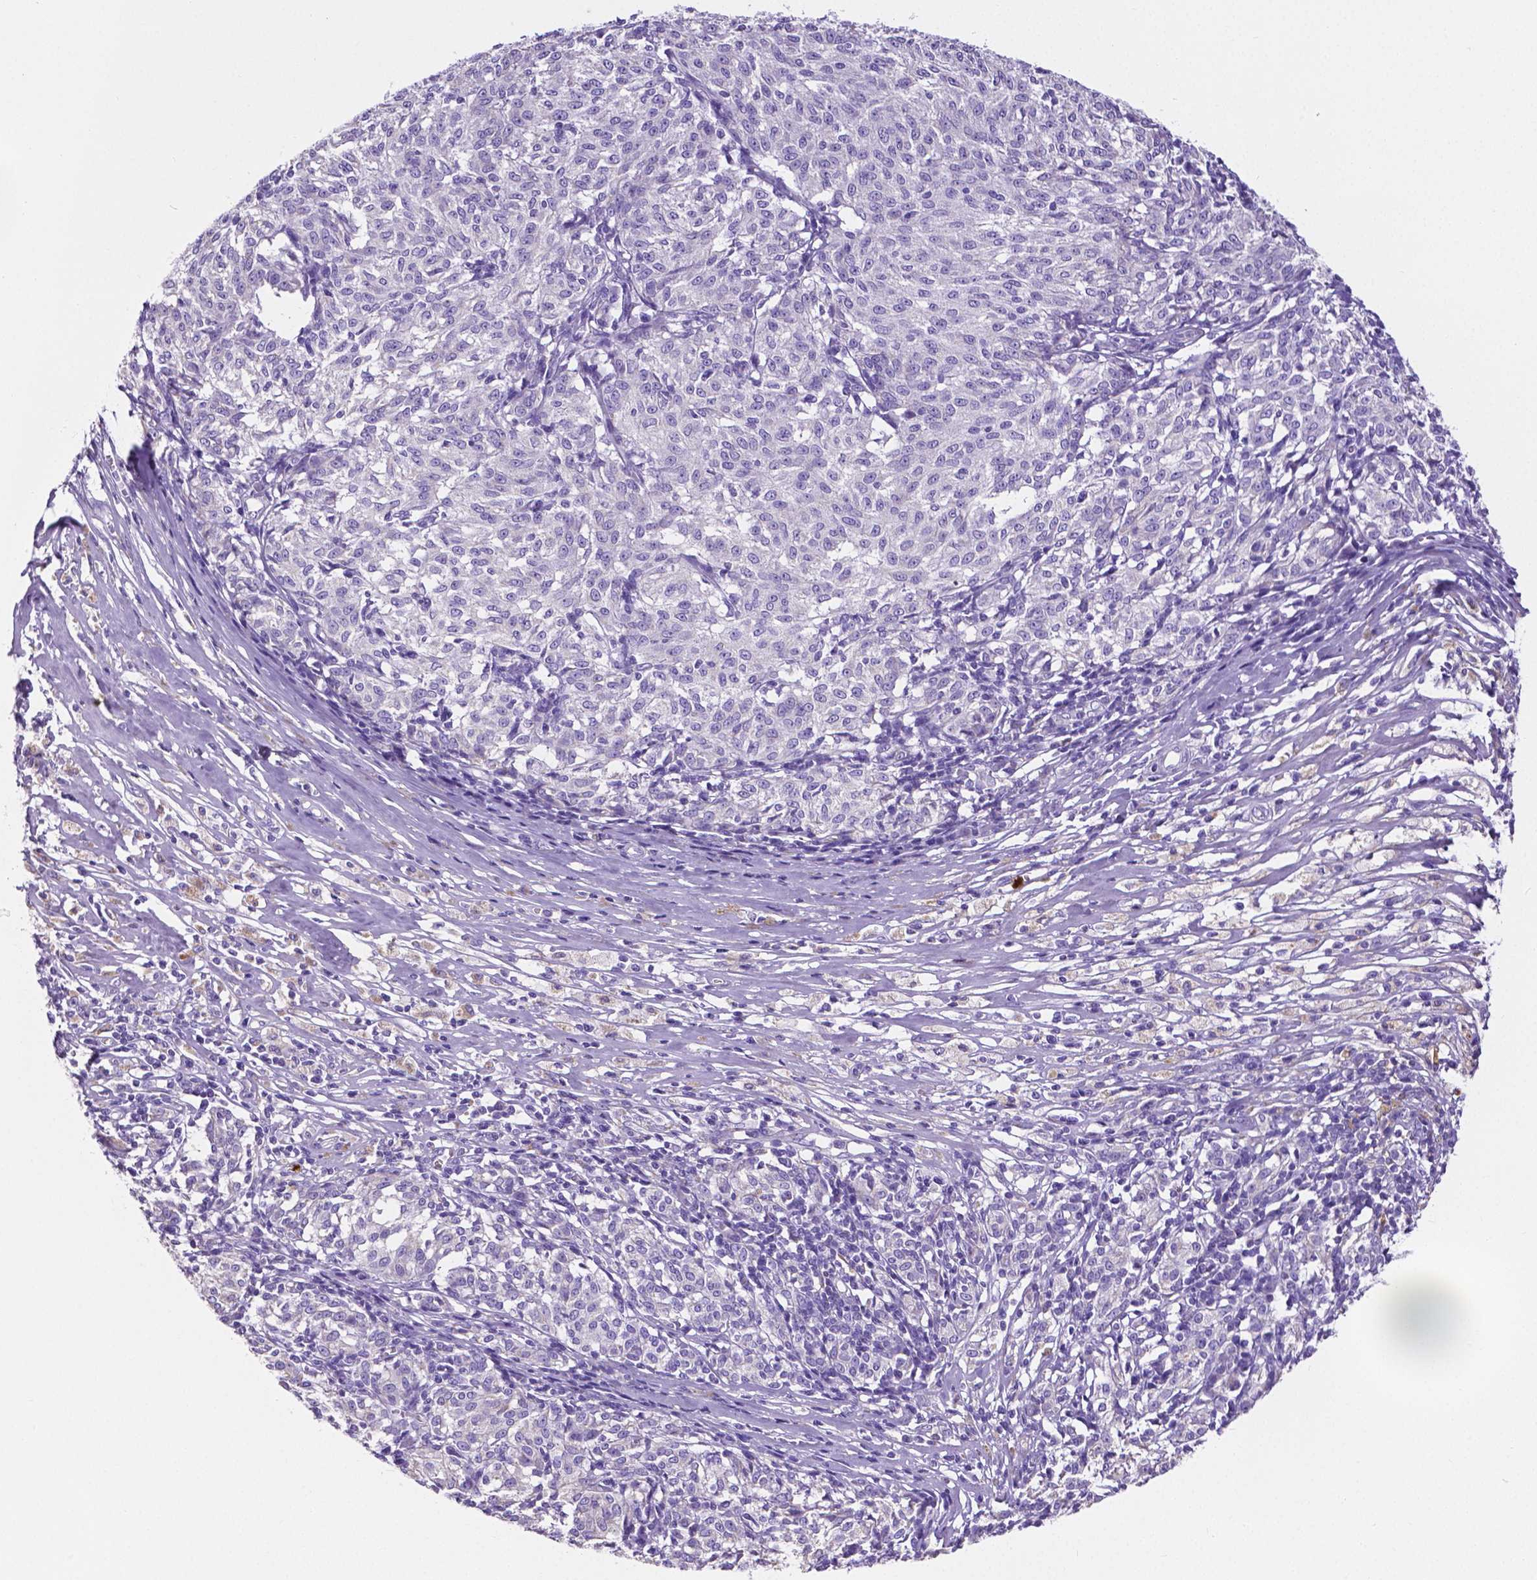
{"staining": {"intensity": "negative", "quantity": "none", "location": "none"}, "tissue": "melanoma", "cell_type": "Tumor cells", "image_type": "cancer", "snomed": [{"axis": "morphology", "description": "Malignant melanoma, NOS"}, {"axis": "topography", "description": "Skin"}], "caption": "High power microscopy histopathology image of an immunohistochemistry (IHC) histopathology image of malignant melanoma, revealing no significant expression in tumor cells. Brightfield microscopy of IHC stained with DAB (3,3'-diaminobenzidine) (brown) and hematoxylin (blue), captured at high magnification.", "gene": "MMP9", "patient": {"sex": "female", "age": 72}}